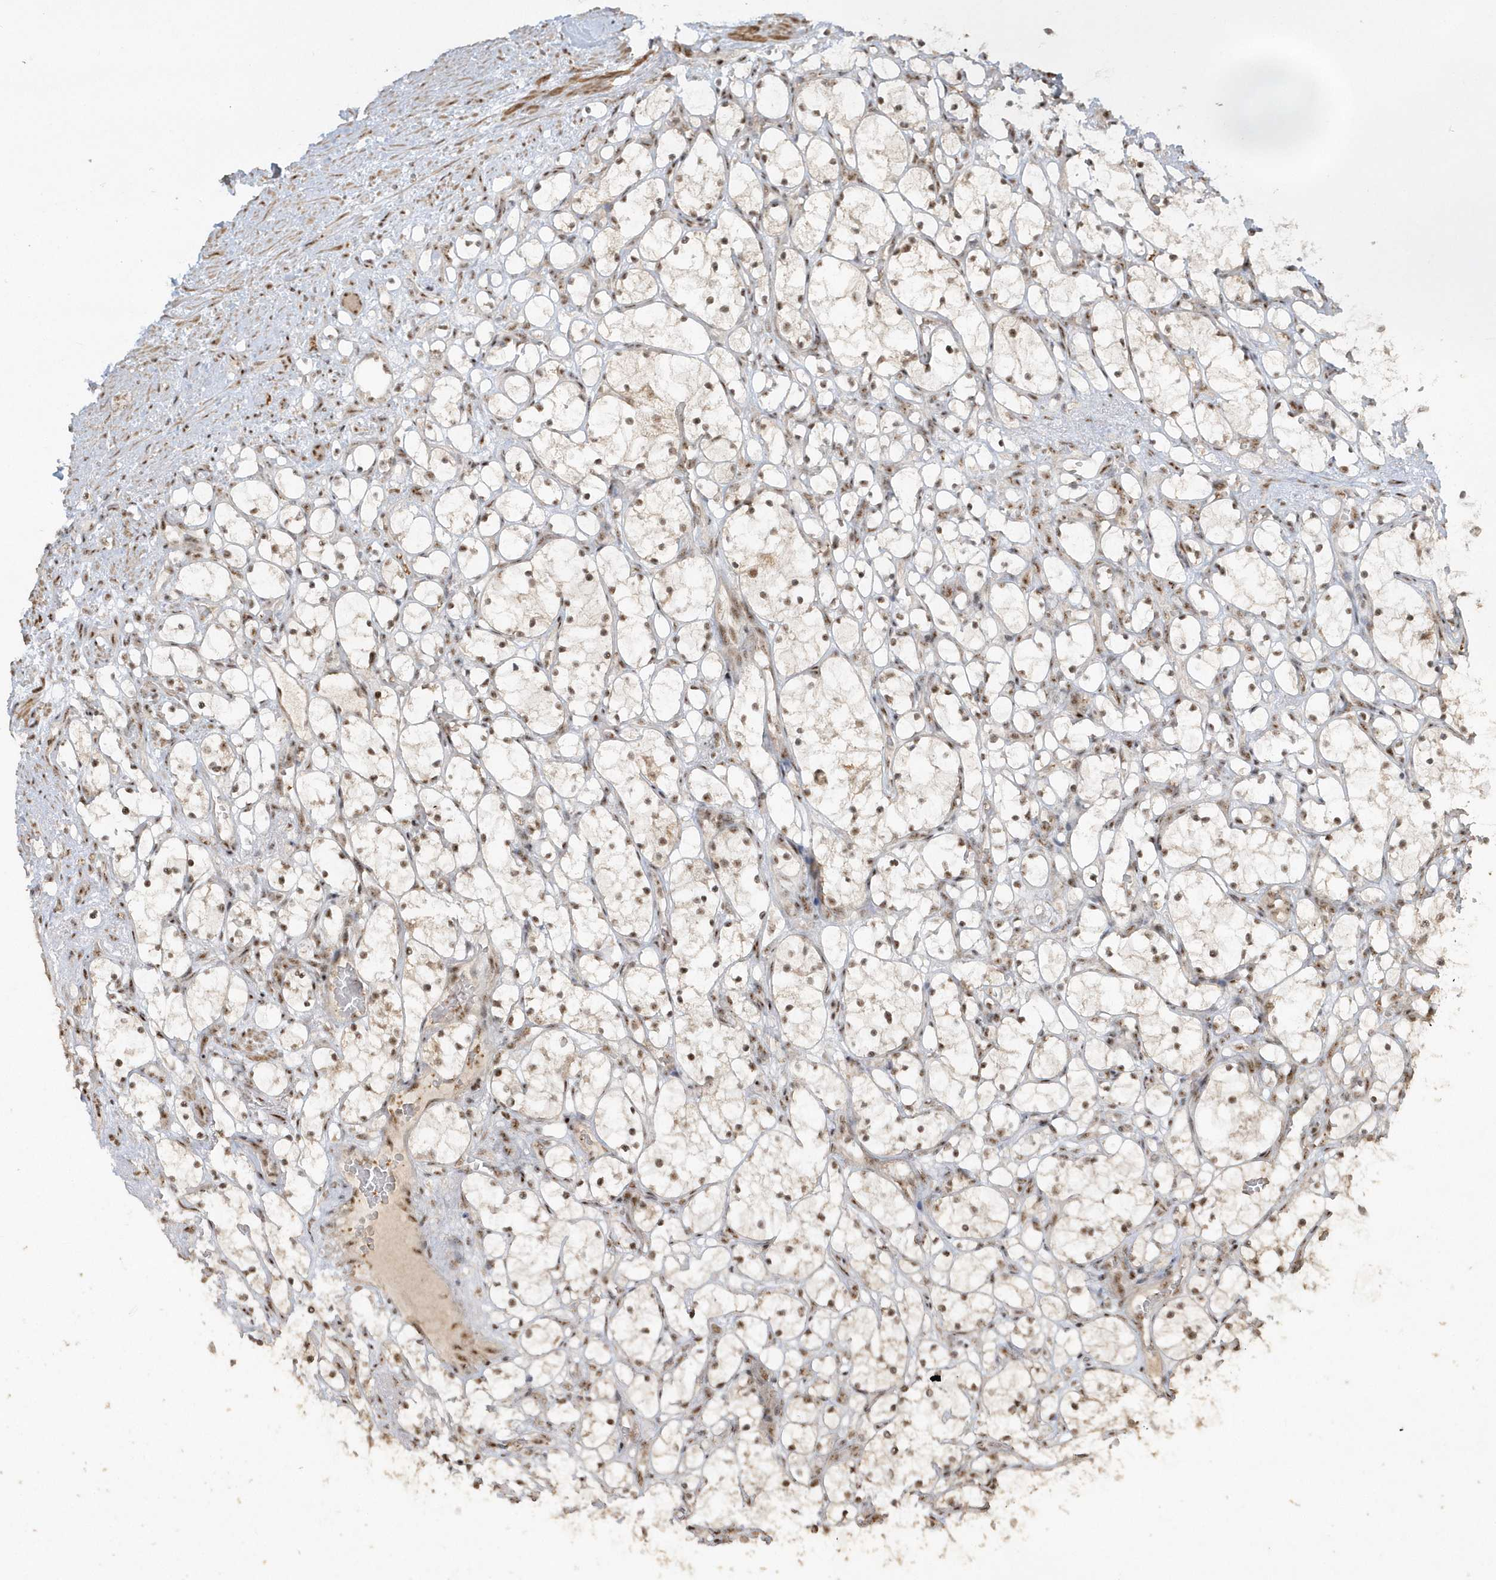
{"staining": {"intensity": "moderate", "quantity": ">75%", "location": "nuclear"}, "tissue": "renal cancer", "cell_type": "Tumor cells", "image_type": "cancer", "snomed": [{"axis": "morphology", "description": "Adenocarcinoma, NOS"}, {"axis": "topography", "description": "Kidney"}], "caption": "Renal cancer (adenocarcinoma) stained with a protein marker reveals moderate staining in tumor cells.", "gene": "POLR3B", "patient": {"sex": "female", "age": 69}}